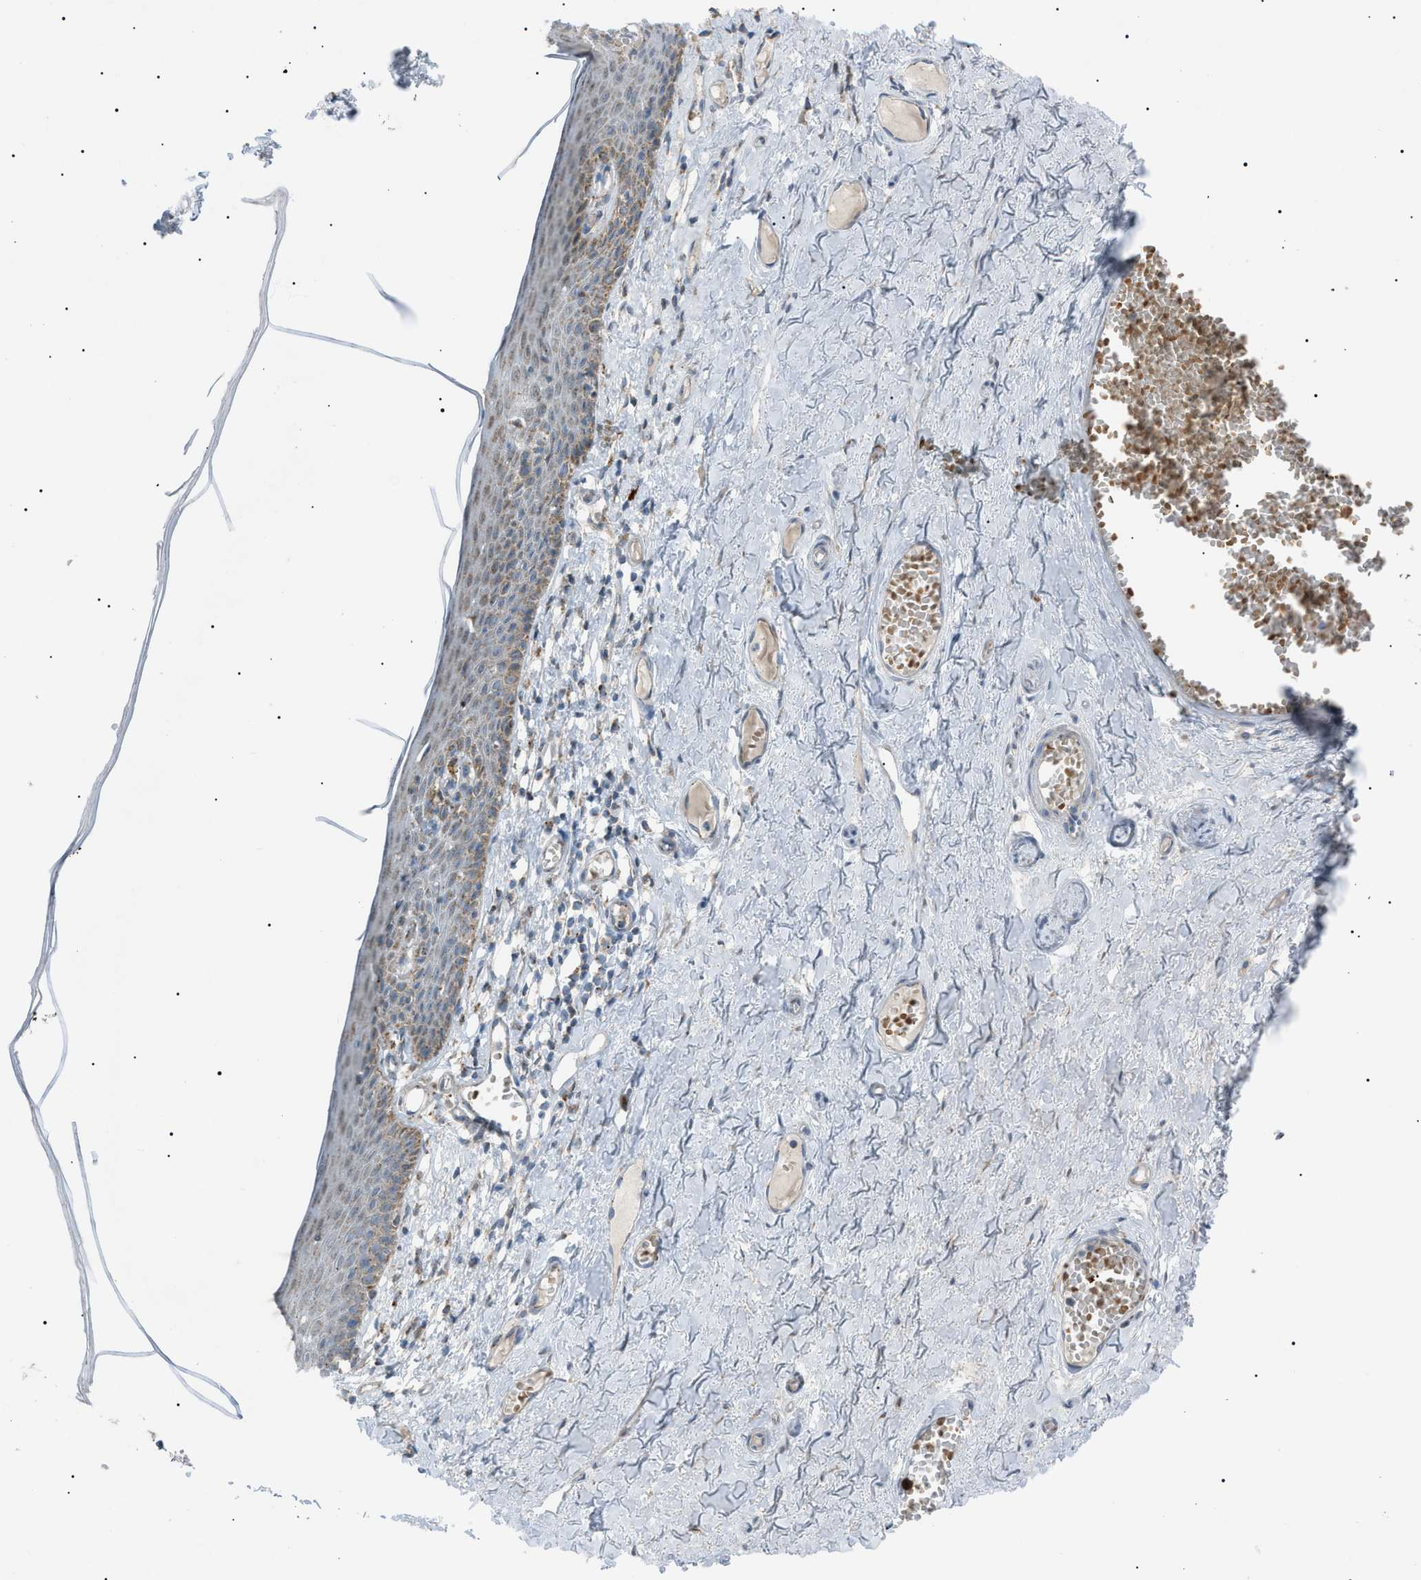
{"staining": {"intensity": "moderate", "quantity": "<25%", "location": "cytoplasmic/membranous"}, "tissue": "skin", "cell_type": "Epidermal cells", "image_type": "normal", "snomed": [{"axis": "morphology", "description": "Normal tissue, NOS"}, {"axis": "topography", "description": "Adipose tissue"}, {"axis": "topography", "description": "Vascular tissue"}, {"axis": "topography", "description": "Anal"}, {"axis": "topography", "description": "Peripheral nerve tissue"}], "caption": "Skin stained for a protein reveals moderate cytoplasmic/membranous positivity in epidermal cells. The protein is stained brown, and the nuclei are stained in blue (DAB IHC with brightfield microscopy, high magnification).", "gene": "ZNF516", "patient": {"sex": "female", "age": 54}}